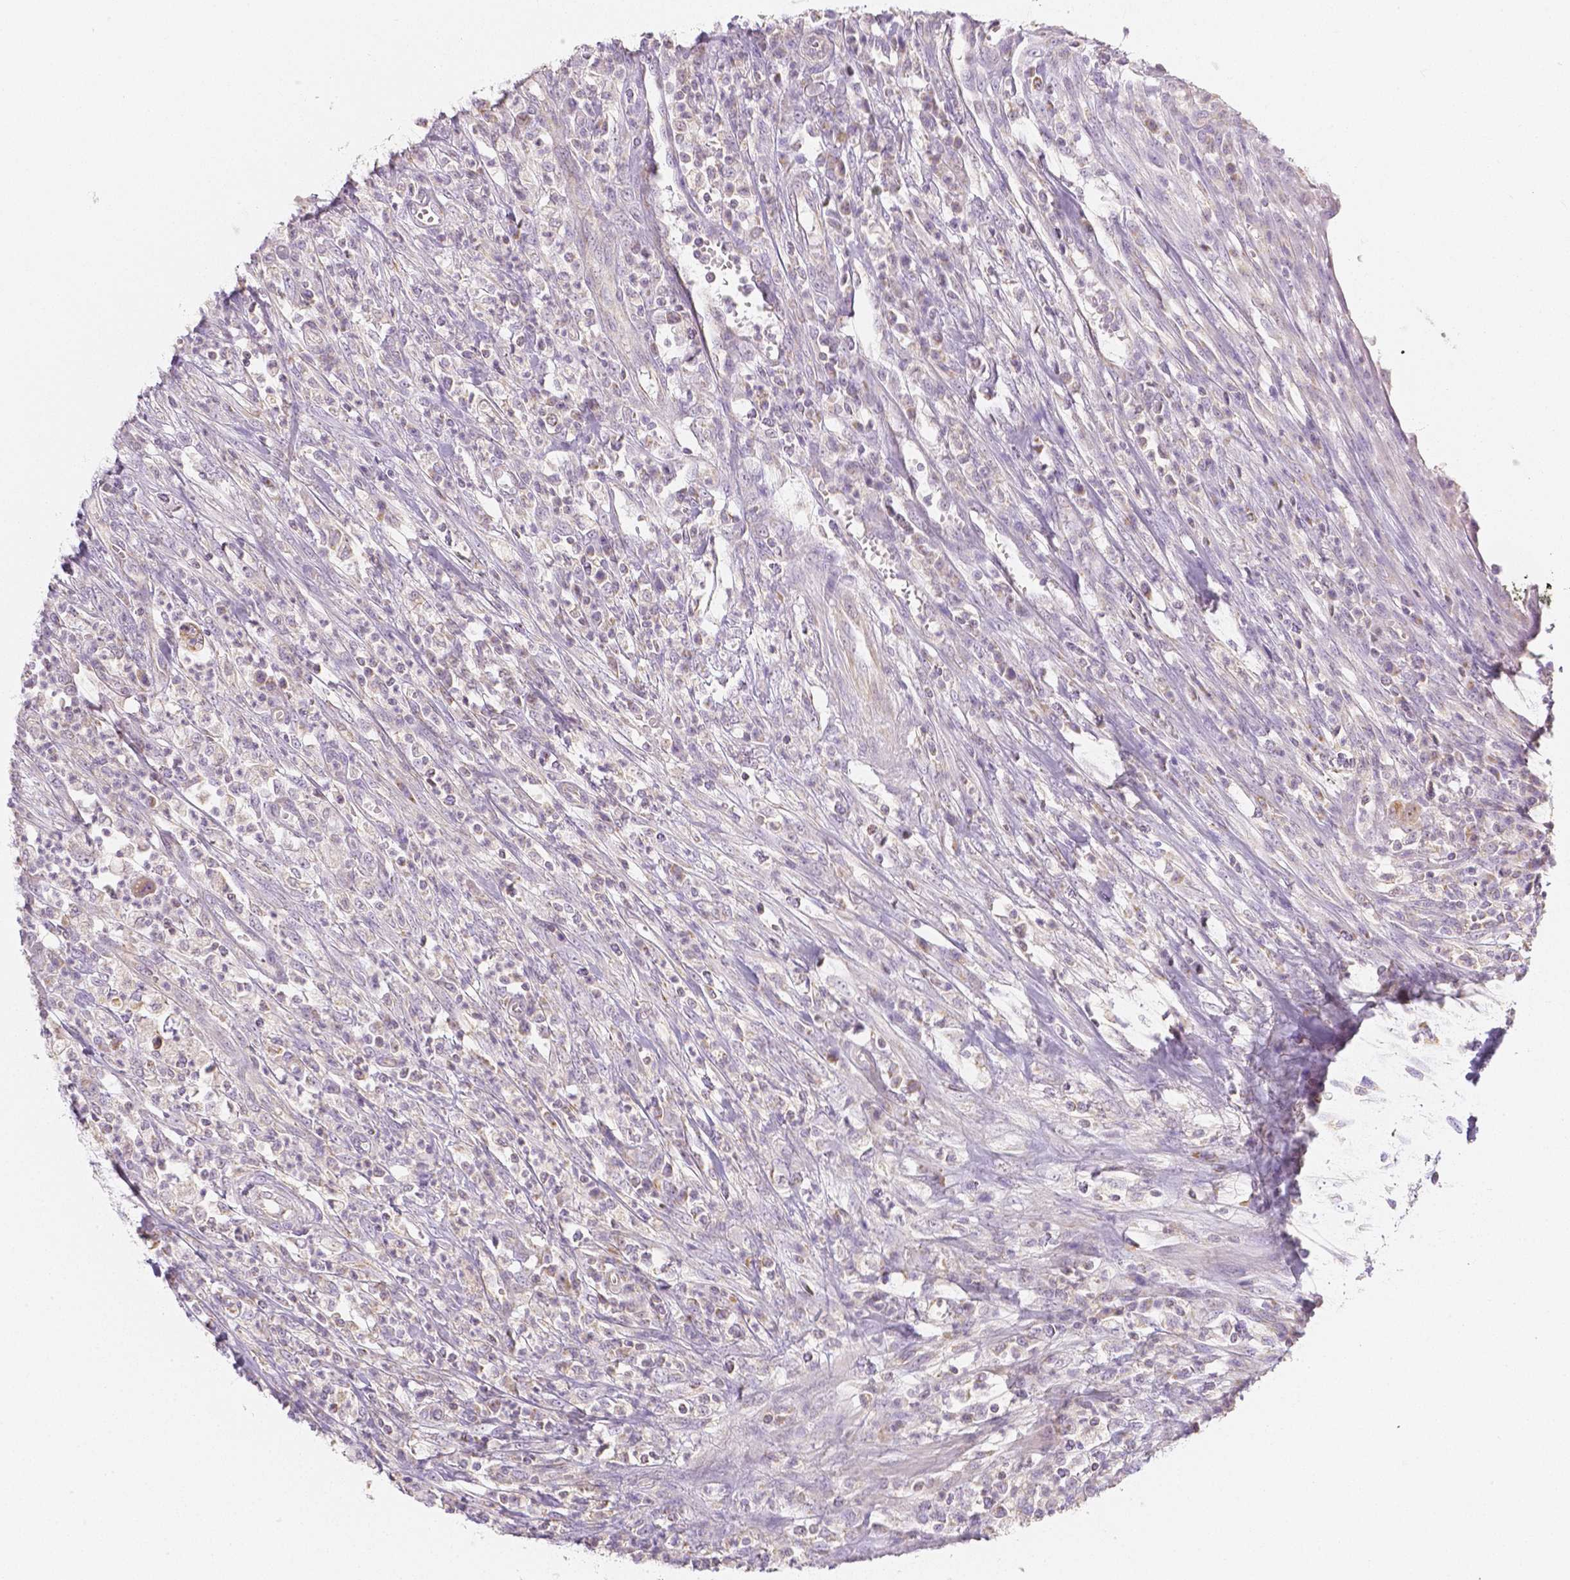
{"staining": {"intensity": "negative", "quantity": "none", "location": "none"}, "tissue": "colorectal cancer", "cell_type": "Tumor cells", "image_type": "cancer", "snomed": [{"axis": "morphology", "description": "Adenocarcinoma, NOS"}, {"axis": "topography", "description": "Colon"}], "caption": "Tumor cells are negative for brown protein staining in adenocarcinoma (colorectal).", "gene": "NVL", "patient": {"sex": "male", "age": 65}}